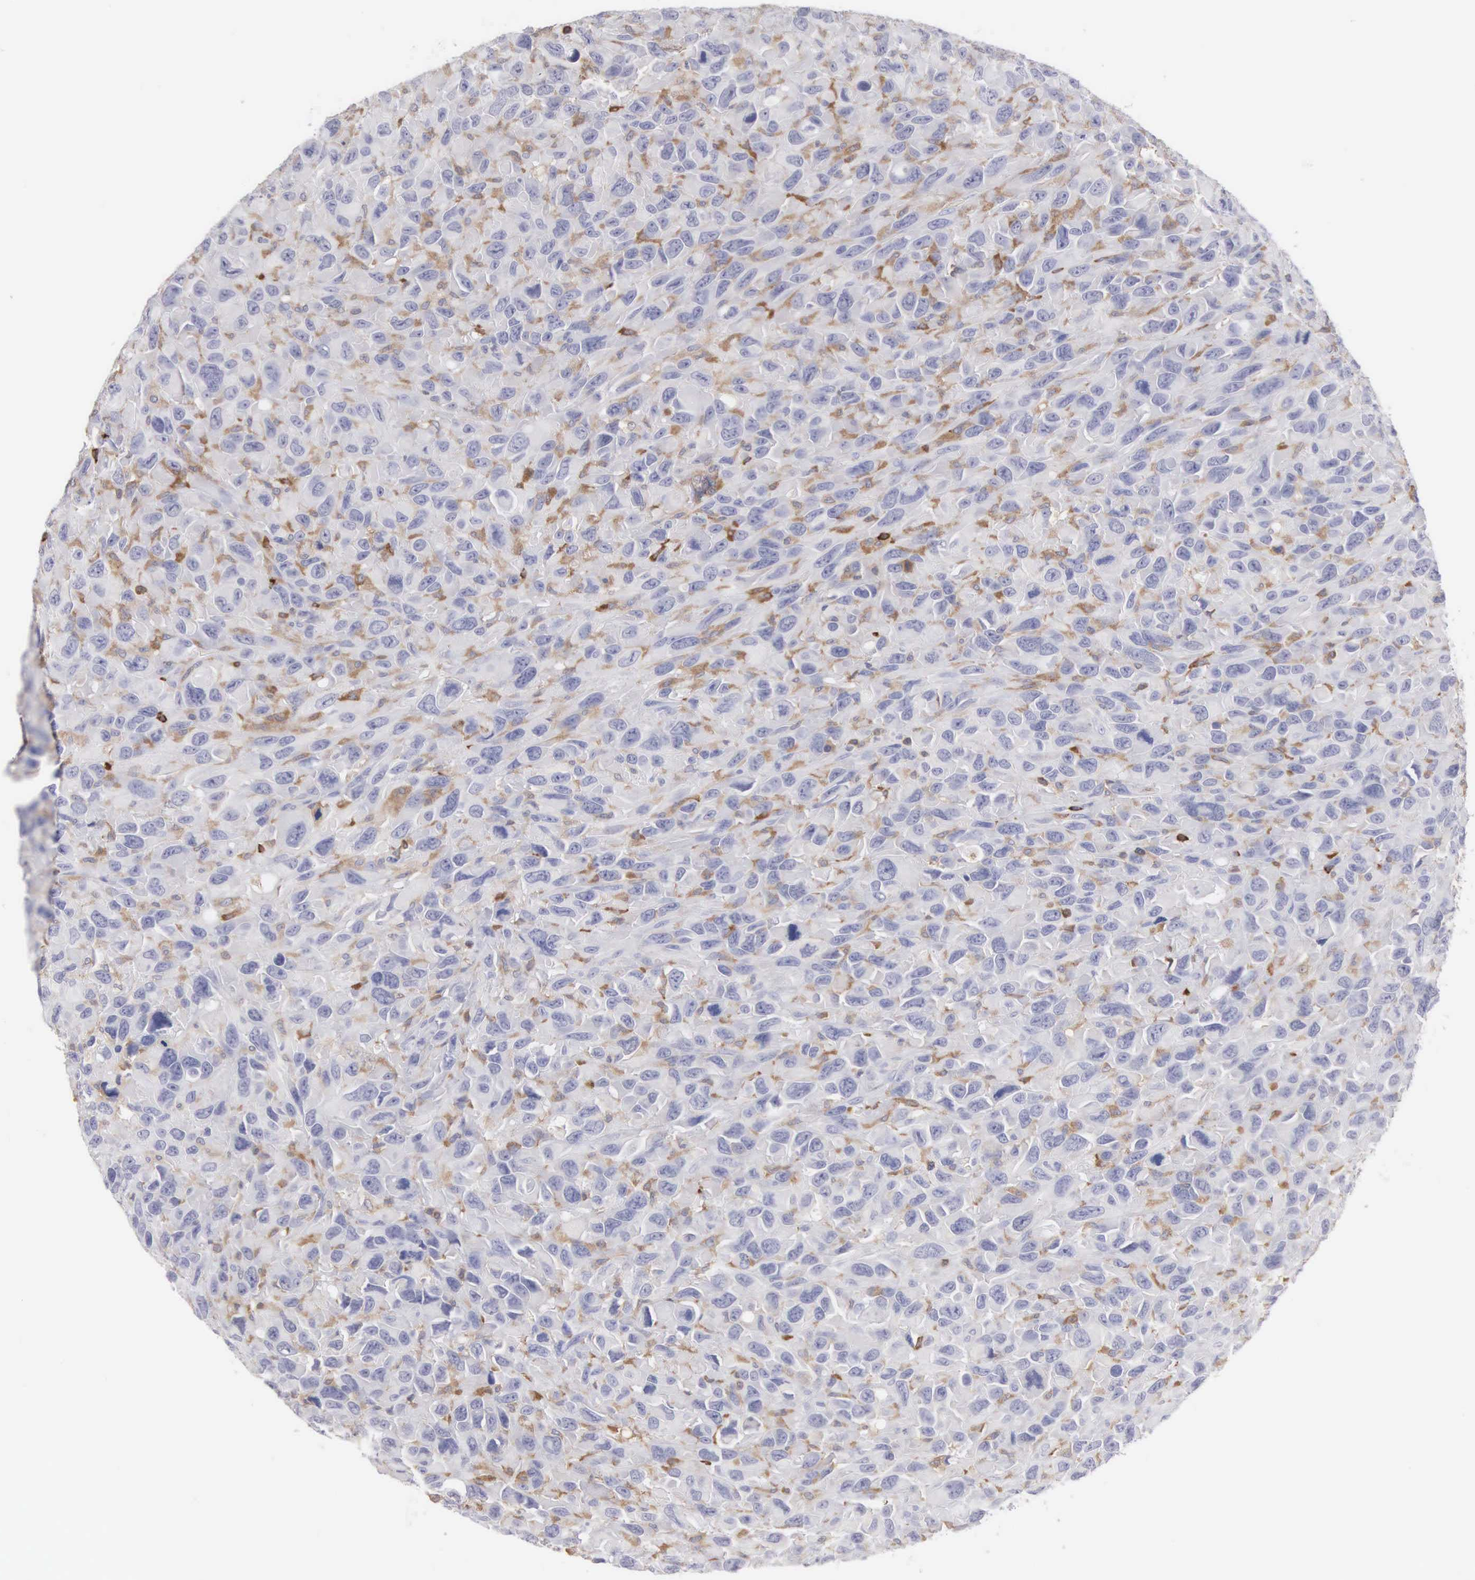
{"staining": {"intensity": "weak", "quantity": "<25%", "location": "cytoplasmic/membranous"}, "tissue": "renal cancer", "cell_type": "Tumor cells", "image_type": "cancer", "snomed": [{"axis": "morphology", "description": "Adenocarcinoma, NOS"}, {"axis": "topography", "description": "Kidney"}], "caption": "Immunohistochemistry micrograph of neoplastic tissue: adenocarcinoma (renal) stained with DAB (3,3'-diaminobenzidine) exhibits no significant protein expression in tumor cells. (Immunohistochemistry (ihc), brightfield microscopy, high magnification).", "gene": "SH3BP1", "patient": {"sex": "male", "age": 79}}